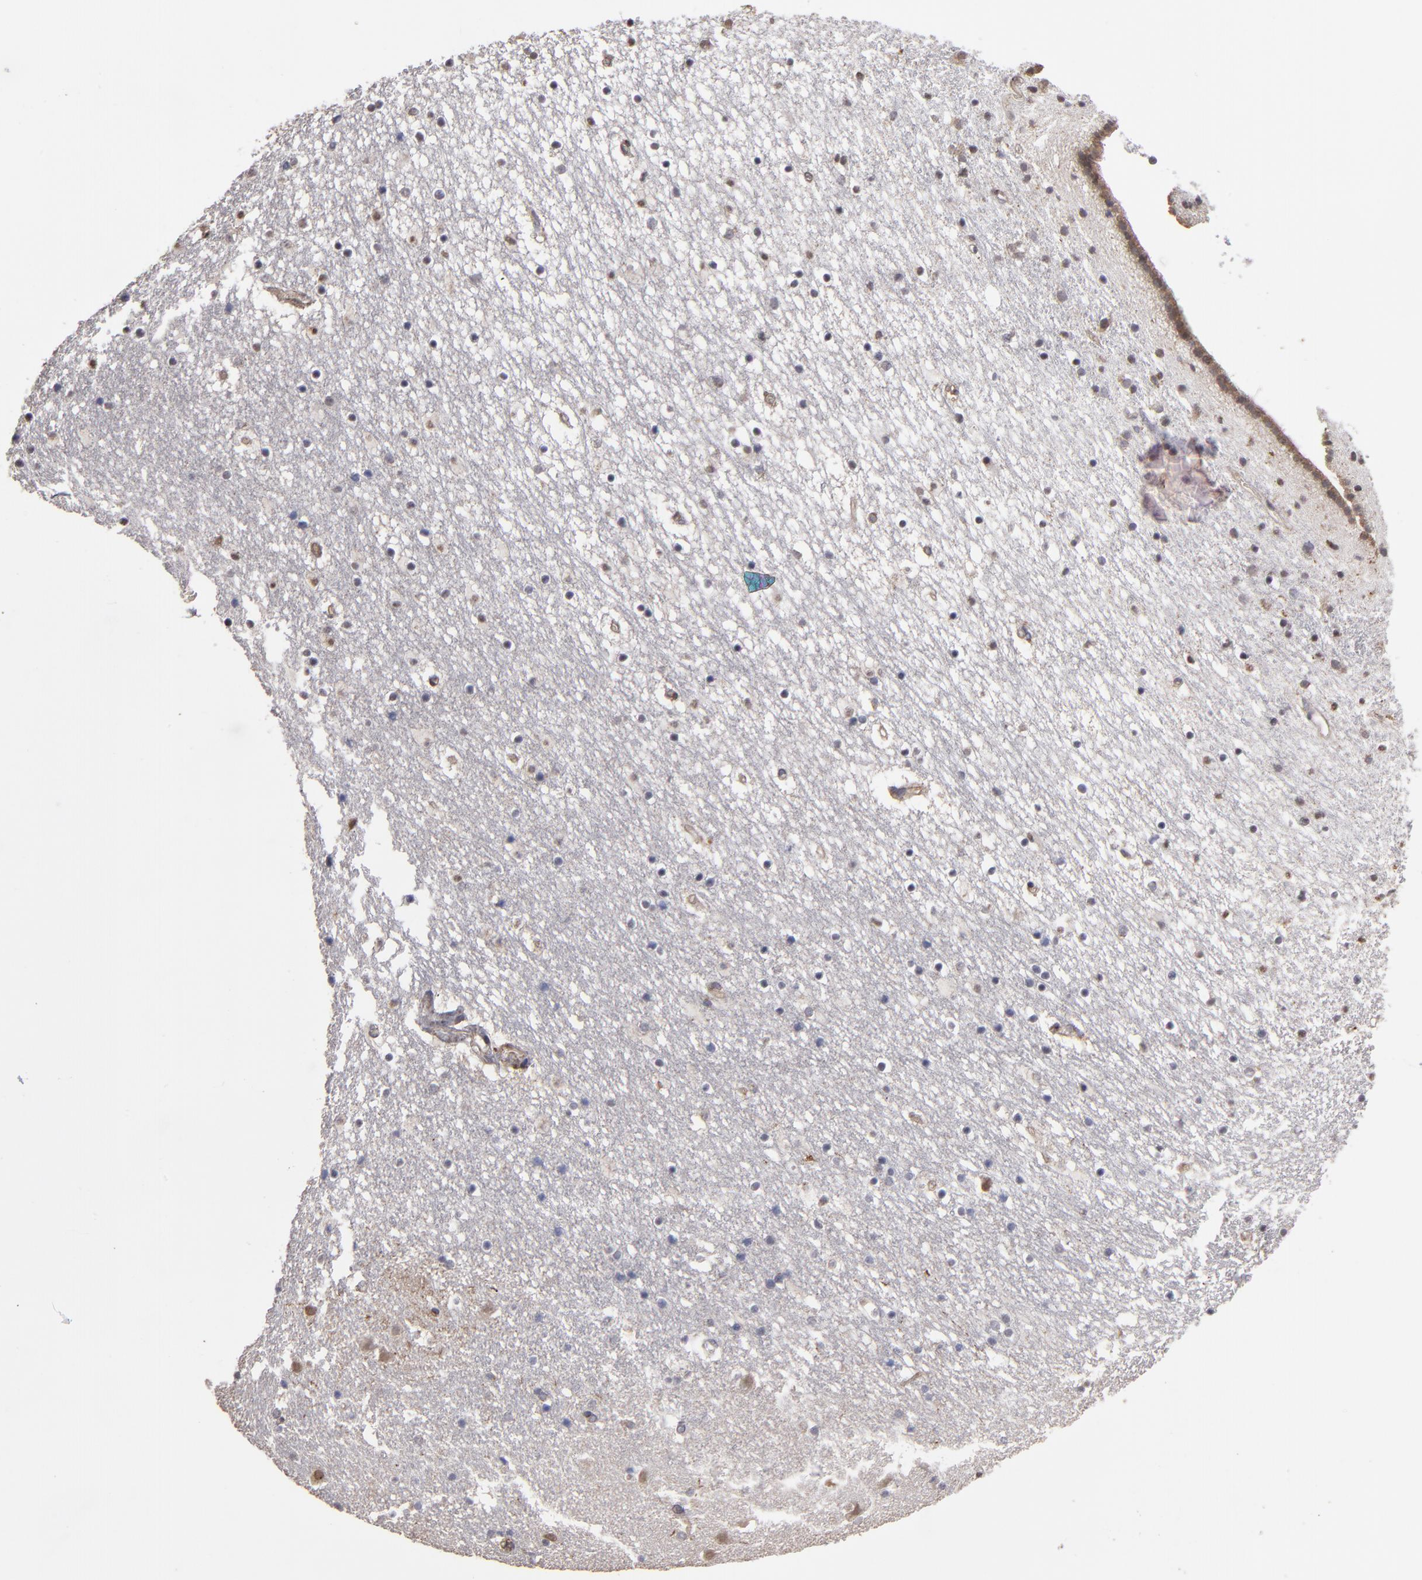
{"staining": {"intensity": "weak", "quantity": "<25%", "location": "cytoplasmic/membranous"}, "tissue": "caudate", "cell_type": "Glial cells", "image_type": "normal", "snomed": [{"axis": "morphology", "description": "Normal tissue, NOS"}, {"axis": "topography", "description": "Lateral ventricle wall"}], "caption": "Caudate stained for a protein using immunohistochemistry (IHC) demonstrates no expression glial cells.", "gene": "ITGB5", "patient": {"sex": "male", "age": 45}}